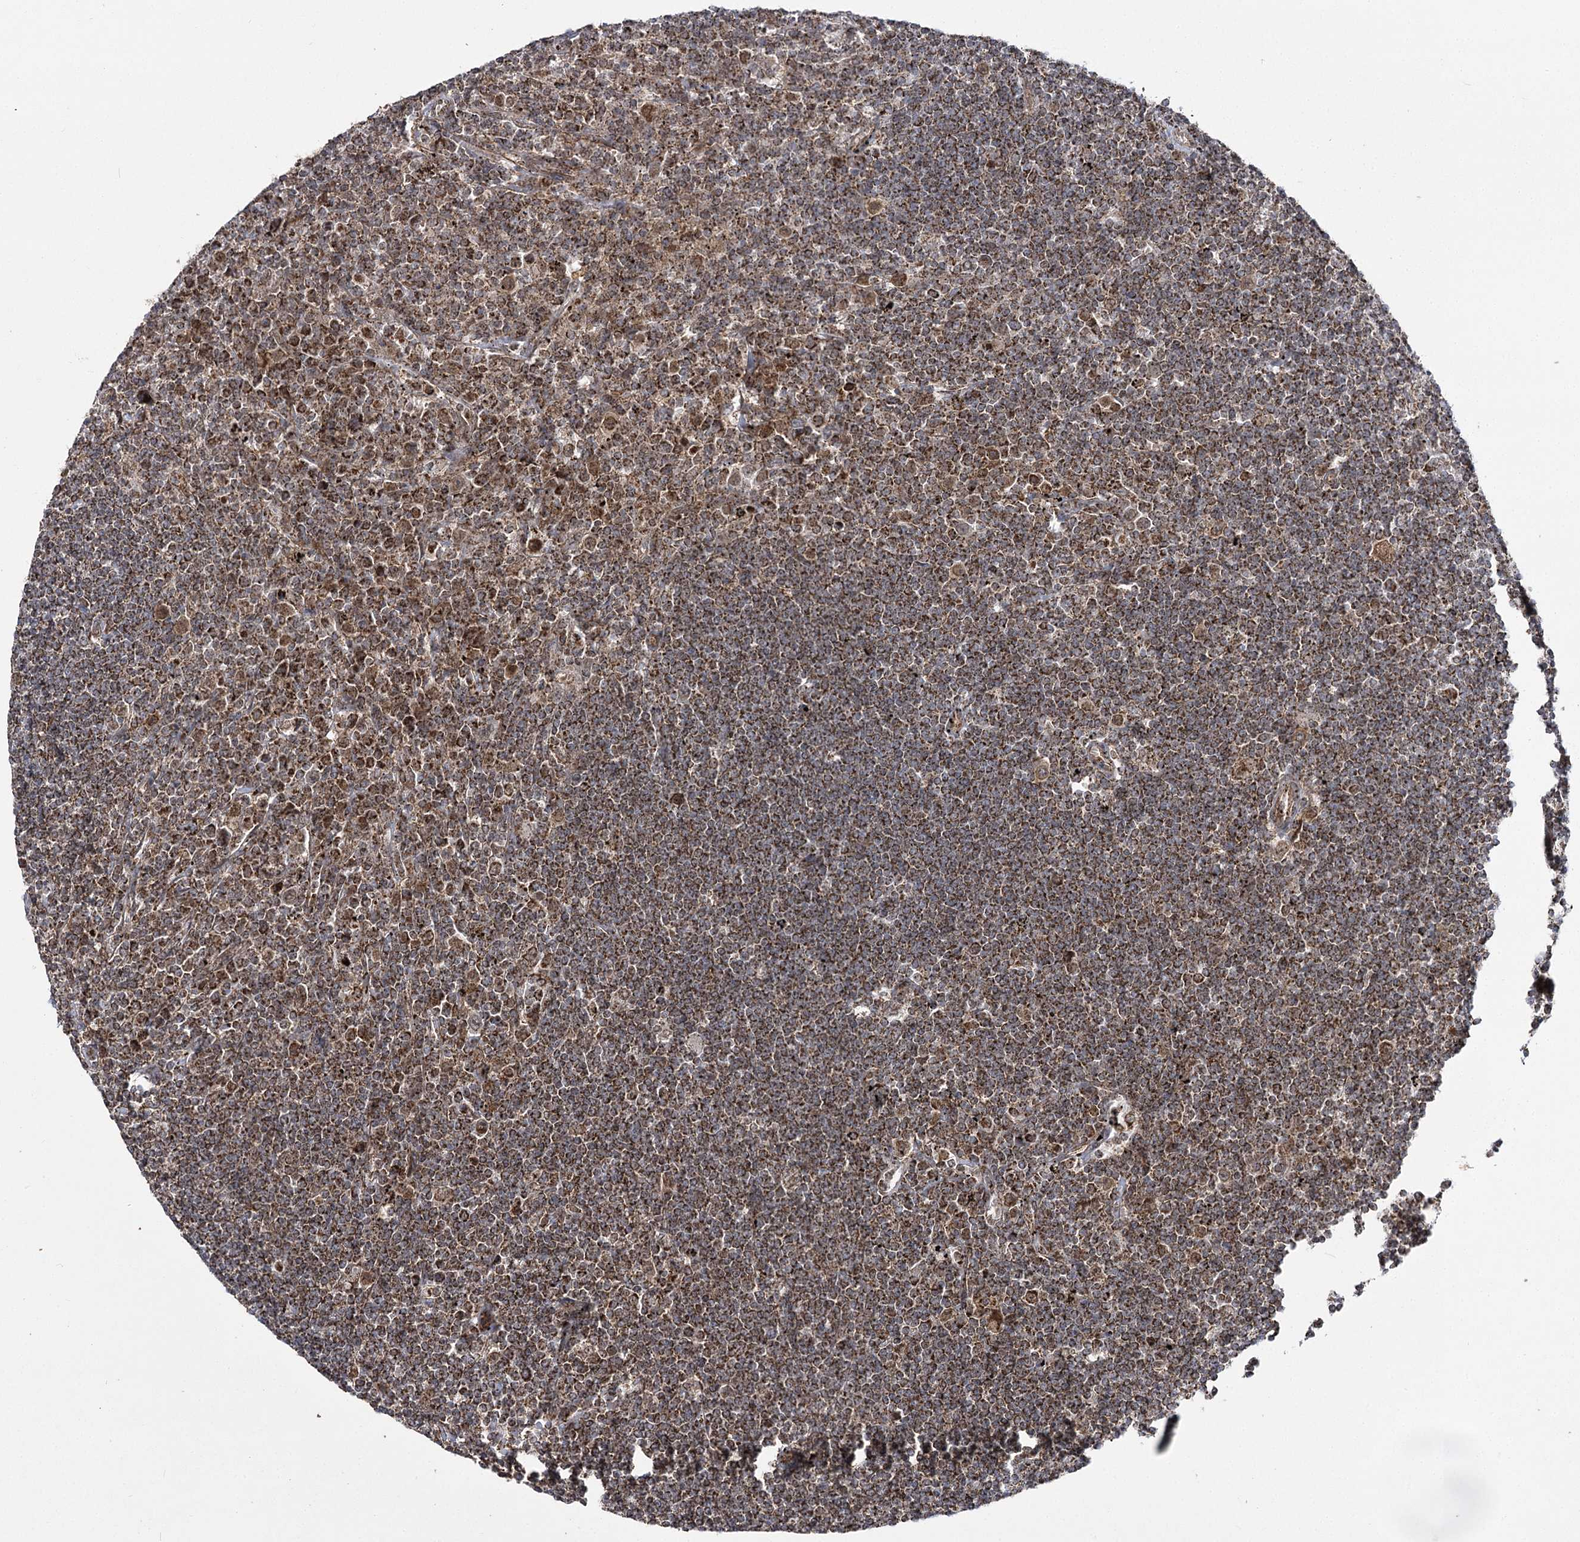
{"staining": {"intensity": "moderate", "quantity": ">75%", "location": "cytoplasmic/membranous,nuclear"}, "tissue": "lymphoma", "cell_type": "Tumor cells", "image_type": "cancer", "snomed": [{"axis": "morphology", "description": "Malignant lymphoma, non-Hodgkin's type, Low grade"}, {"axis": "topography", "description": "Spleen"}], "caption": "IHC histopathology image of neoplastic tissue: human low-grade malignant lymphoma, non-Hodgkin's type stained using IHC displays medium levels of moderate protein expression localized specifically in the cytoplasmic/membranous and nuclear of tumor cells, appearing as a cytoplasmic/membranous and nuclear brown color.", "gene": "SLC4A1AP", "patient": {"sex": "male", "age": 76}}